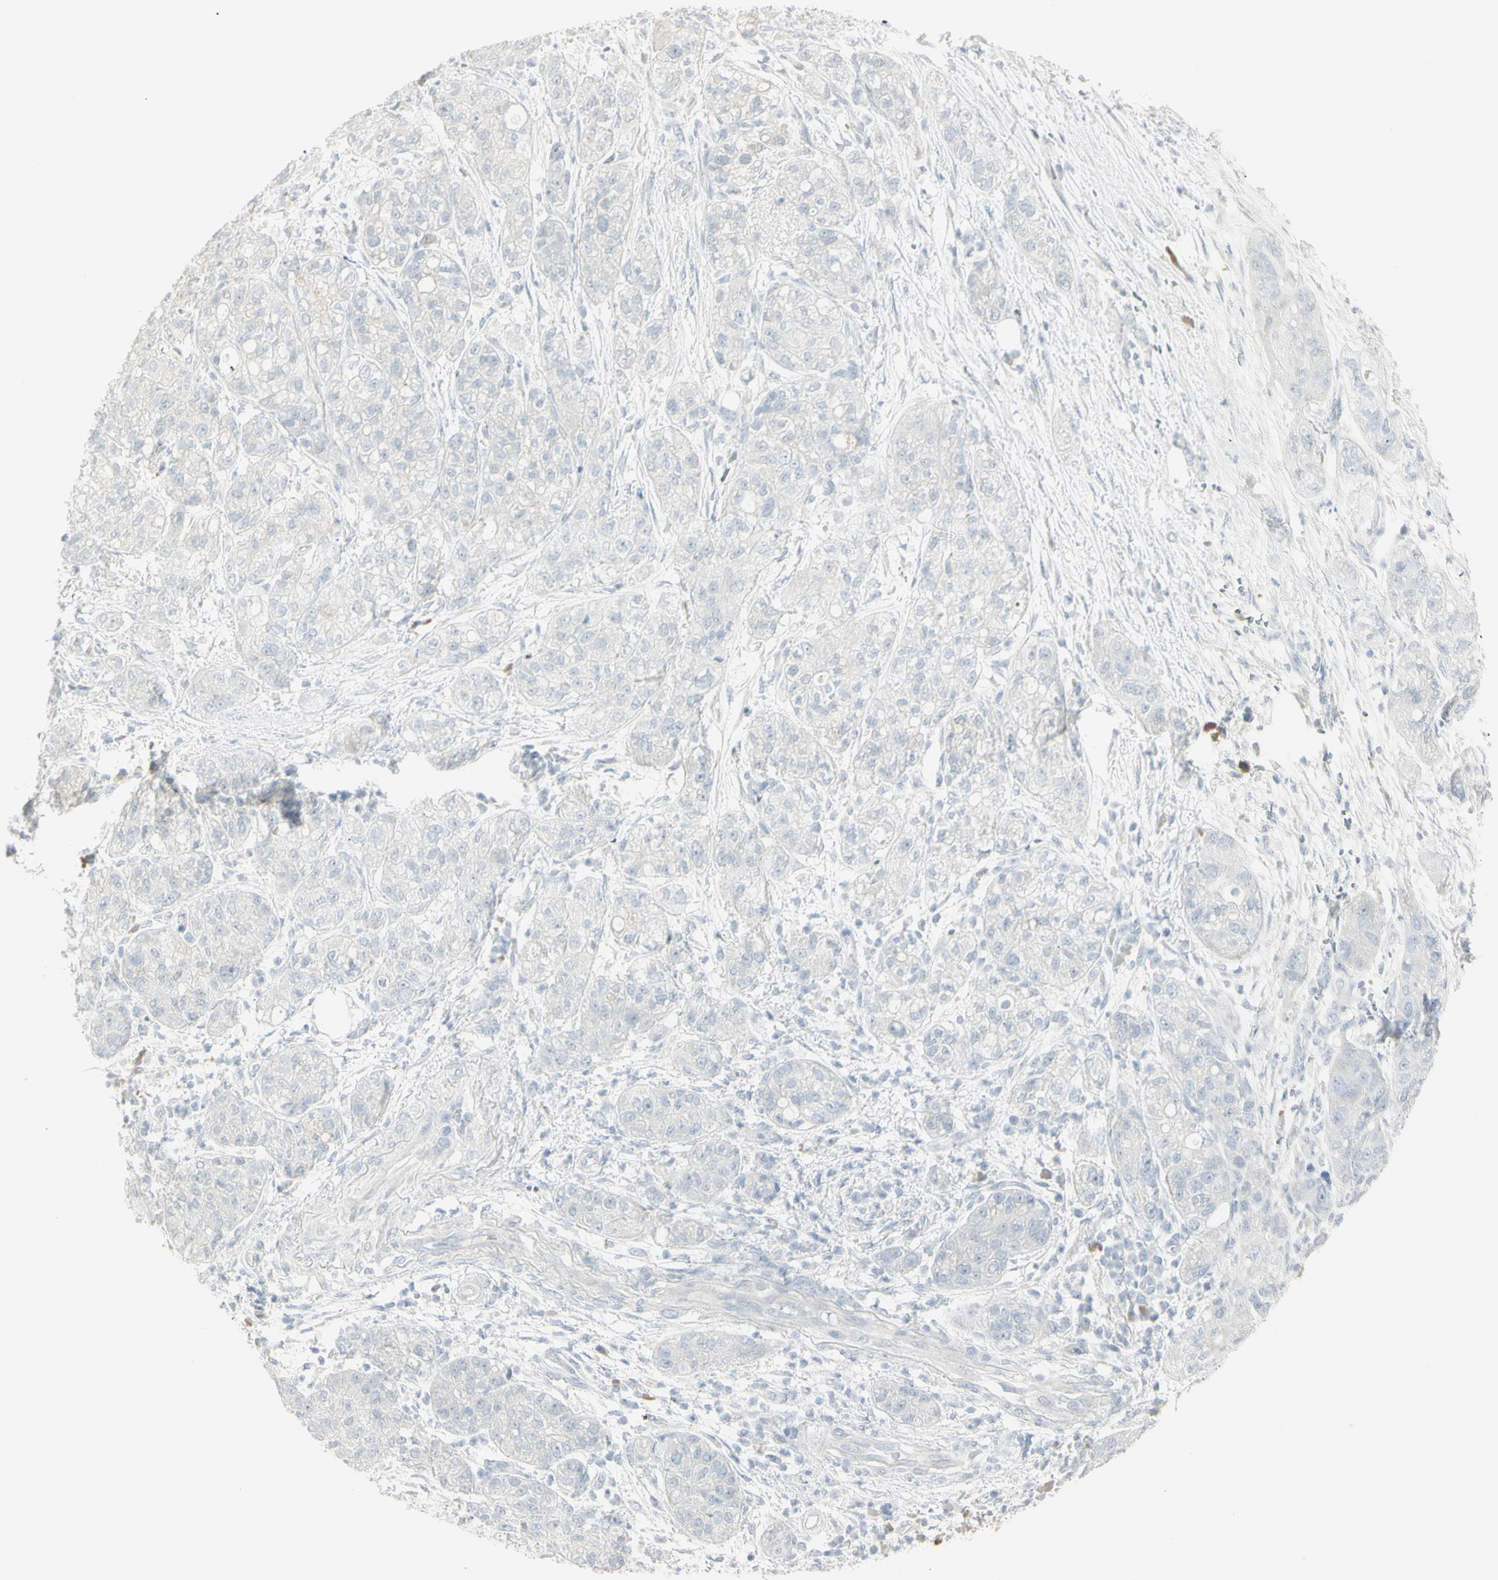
{"staining": {"intensity": "negative", "quantity": "none", "location": "none"}, "tissue": "pancreatic cancer", "cell_type": "Tumor cells", "image_type": "cancer", "snomed": [{"axis": "morphology", "description": "Adenocarcinoma, NOS"}, {"axis": "topography", "description": "Pancreas"}], "caption": "DAB (3,3'-diaminobenzidine) immunohistochemical staining of pancreatic adenocarcinoma reveals no significant staining in tumor cells. (Stains: DAB (3,3'-diaminobenzidine) immunohistochemistry with hematoxylin counter stain, Microscopy: brightfield microscopy at high magnification).", "gene": "PIP", "patient": {"sex": "female", "age": 78}}